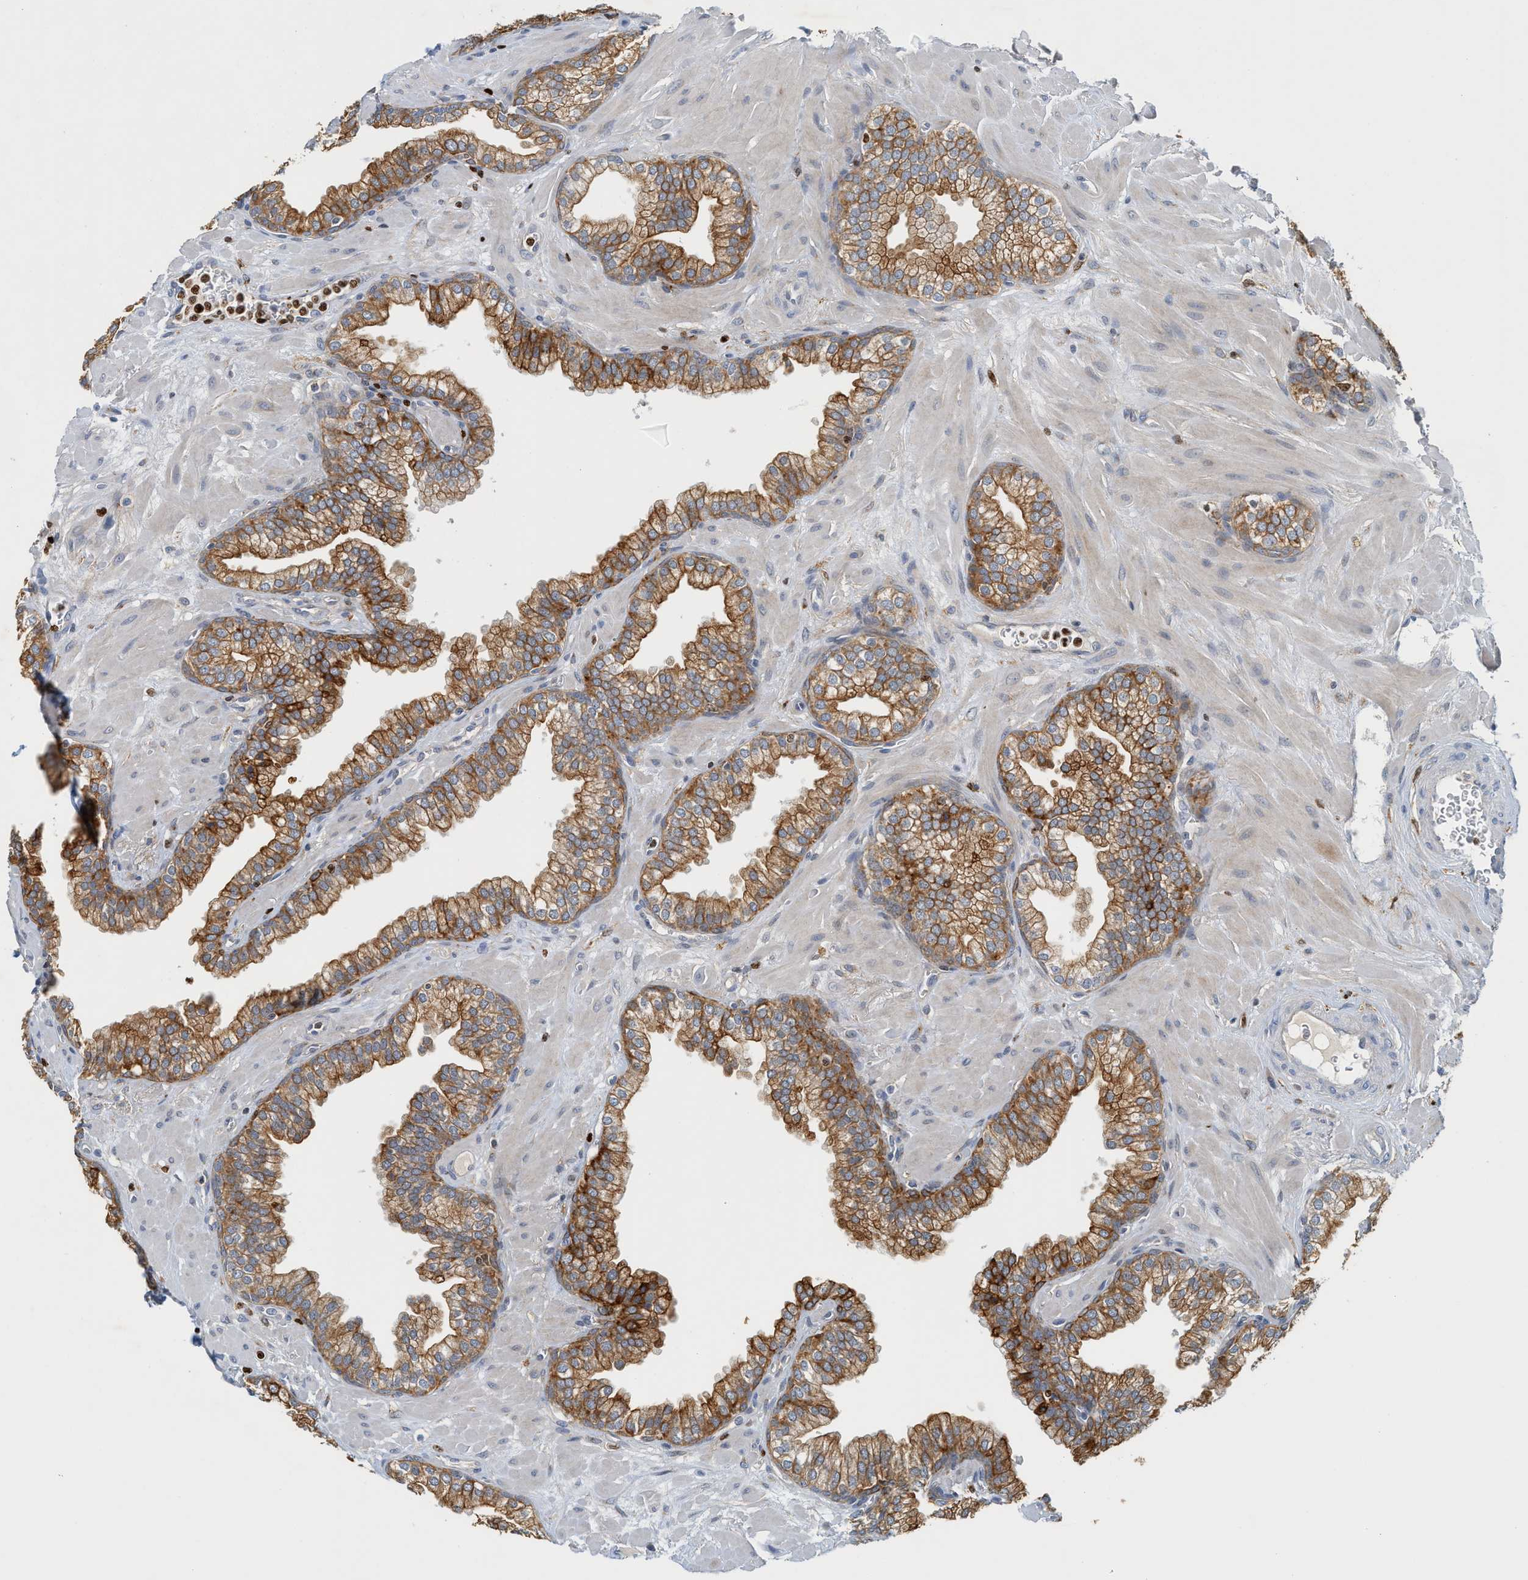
{"staining": {"intensity": "moderate", "quantity": ">75%", "location": "cytoplasmic/membranous"}, "tissue": "prostate", "cell_type": "Glandular cells", "image_type": "normal", "snomed": [{"axis": "morphology", "description": "Normal tissue, NOS"}, {"axis": "morphology", "description": "Urothelial carcinoma, Low grade"}, {"axis": "topography", "description": "Urinary bladder"}, {"axis": "topography", "description": "Prostate"}], "caption": "Moderate cytoplasmic/membranous protein staining is present in about >75% of glandular cells in prostate. (IHC, brightfield microscopy, high magnification).", "gene": "SH3D19", "patient": {"sex": "male", "age": 60}}